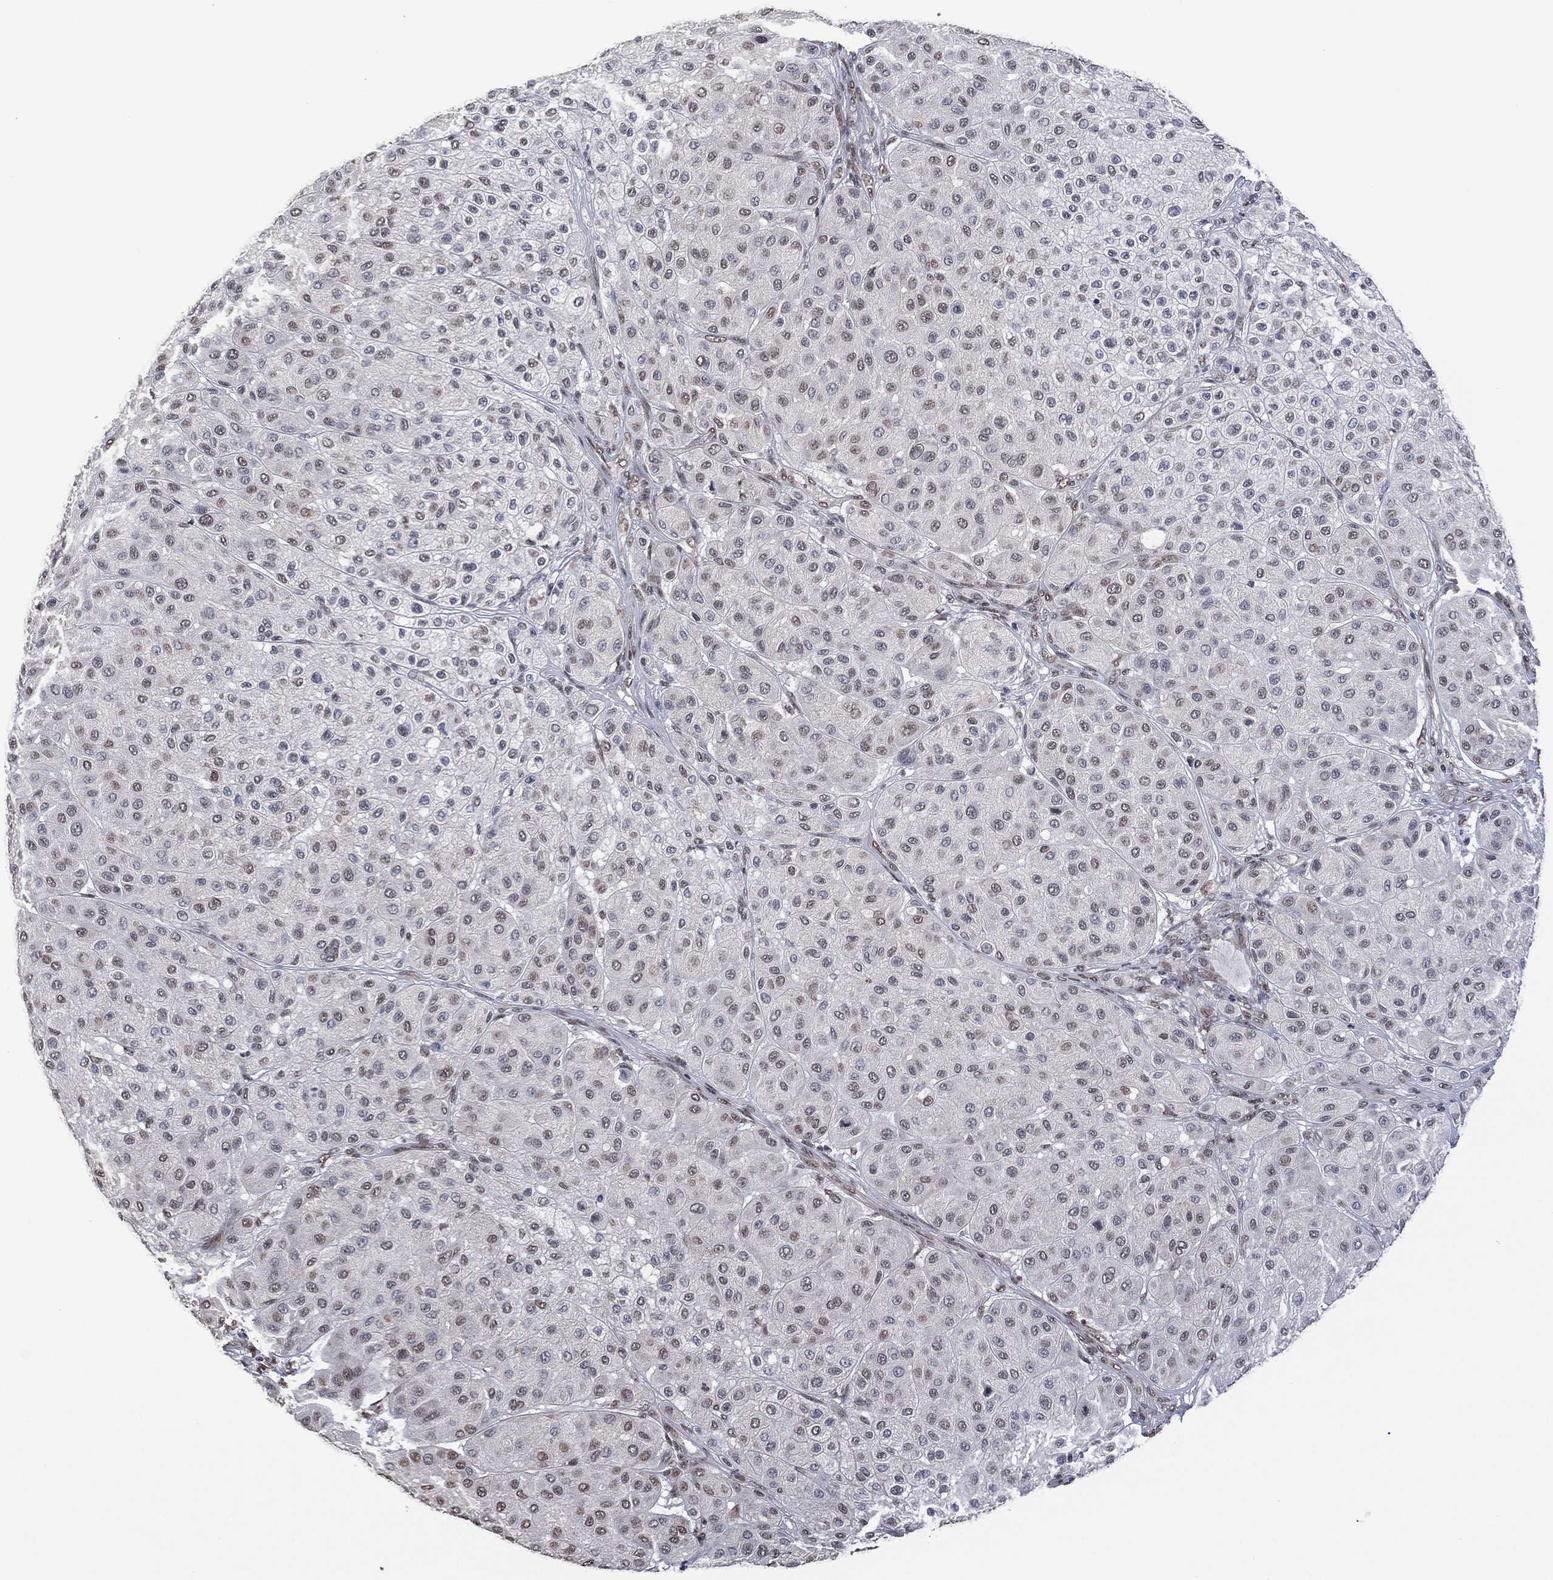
{"staining": {"intensity": "weak", "quantity": "<25%", "location": "nuclear"}, "tissue": "melanoma", "cell_type": "Tumor cells", "image_type": "cancer", "snomed": [{"axis": "morphology", "description": "Malignant melanoma, Metastatic site"}, {"axis": "topography", "description": "Smooth muscle"}], "caption": "The immunohistochemistry (IHC) micrograph has no significant positivity in tumor cells of melanoma tissue.", "gene": "EHMT1", "patient": {"sex": "male", "age": 41}}